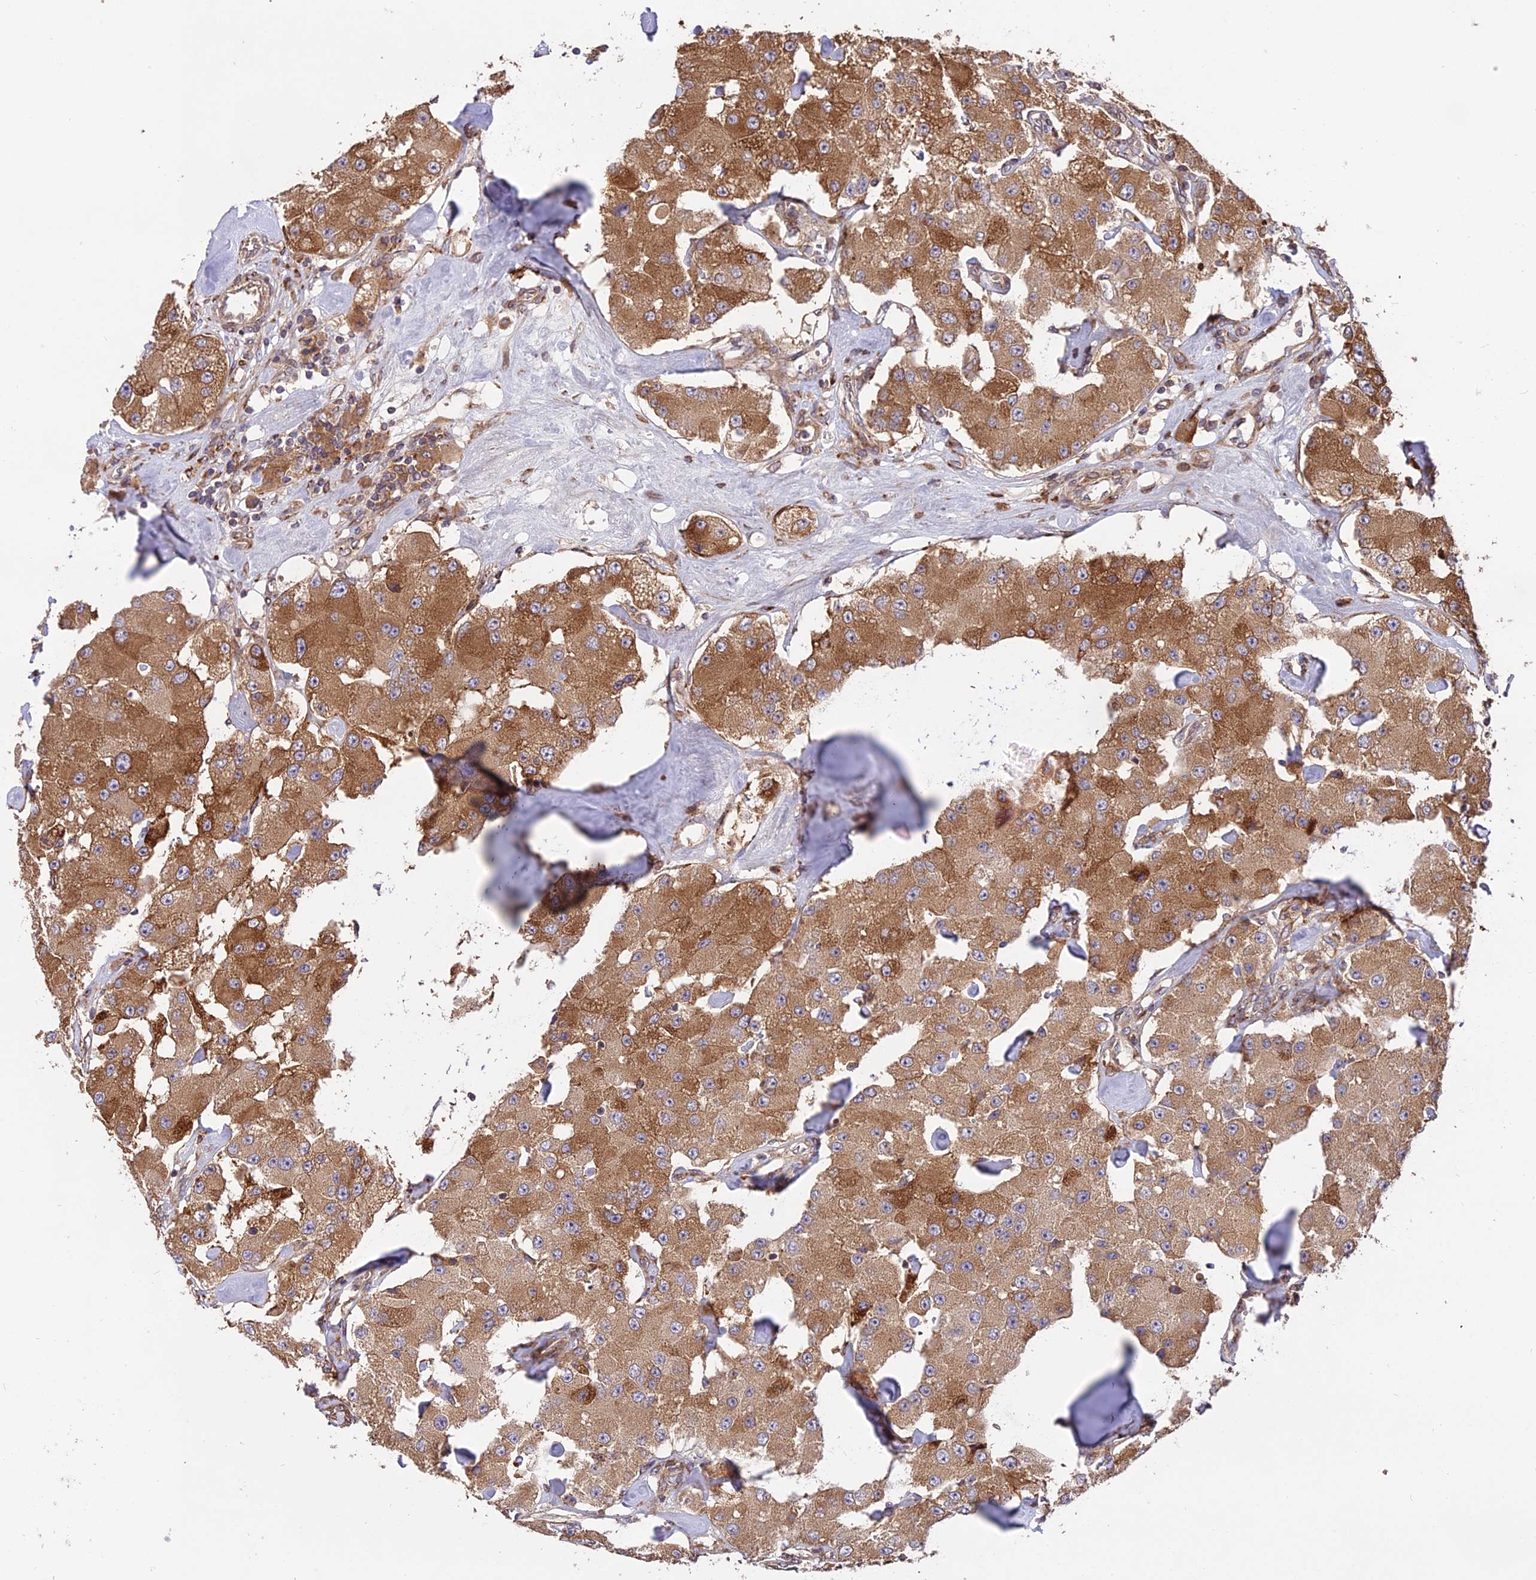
{"staining": {"intensity": "strong", "quantity": ">75%", "location": "cytoplasmic/membranous"}, "tissue": "carcinoid", "cell_type": "Tumor cells", "image_type": "cancer", "snomed": [{"axis": "morphology", "description": "Carcinoid, malignant, NOS"}, {"axis": "topography", "description": "Pancreas"}], "caption": "This image exhibits carcinoid stained with immunohistochemistry (IHC) to label a protein in brown. The cytoplasmic/membranous of tumor cells show strong positivity for the protein. Nuclei are counter-stained blue.", "gene": "ROCK1", "patient": {"sex": "male", "age": 41}}